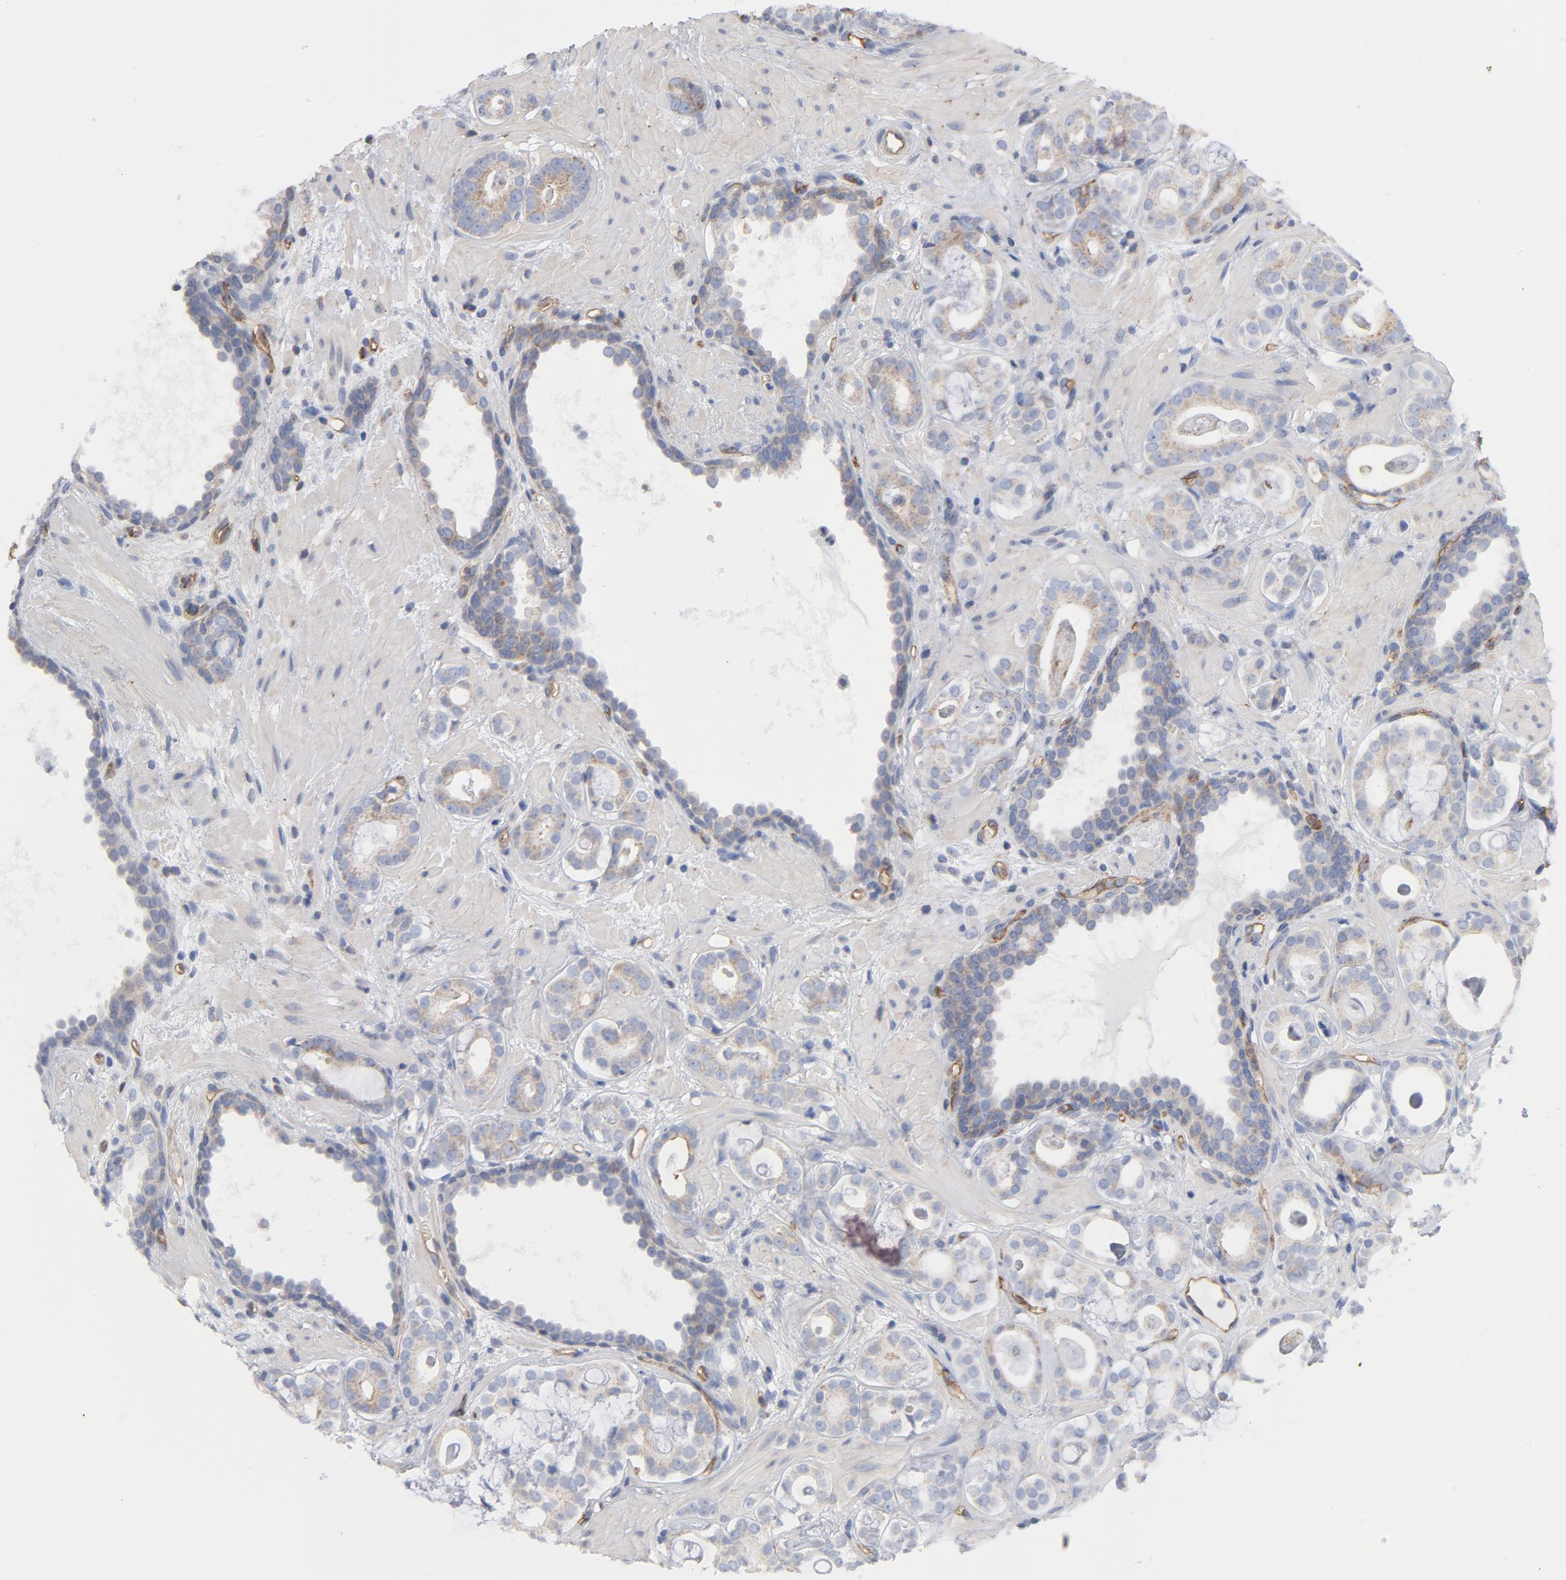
{"staining": {"intensity": "weak", "quantity": ">75%", "location": "cytoplasmic/membranous"}, "tissue": "prostate cancer", "cell_type": "Tumor cells", "image_type": "cancer", "snomed": [{"axis": "morphology", "description": "Adenocarcinoma, Low grade"}, {"axis": "topography", "description": "Prostate"}], "caption": "This is a histology image of IHC staining of prostate cancer, which shows weak staining in the cytoplasmic/membranous of tumor cells.", "gene": "OXA1L", "patient": {"sex": "male", "age": 57}}